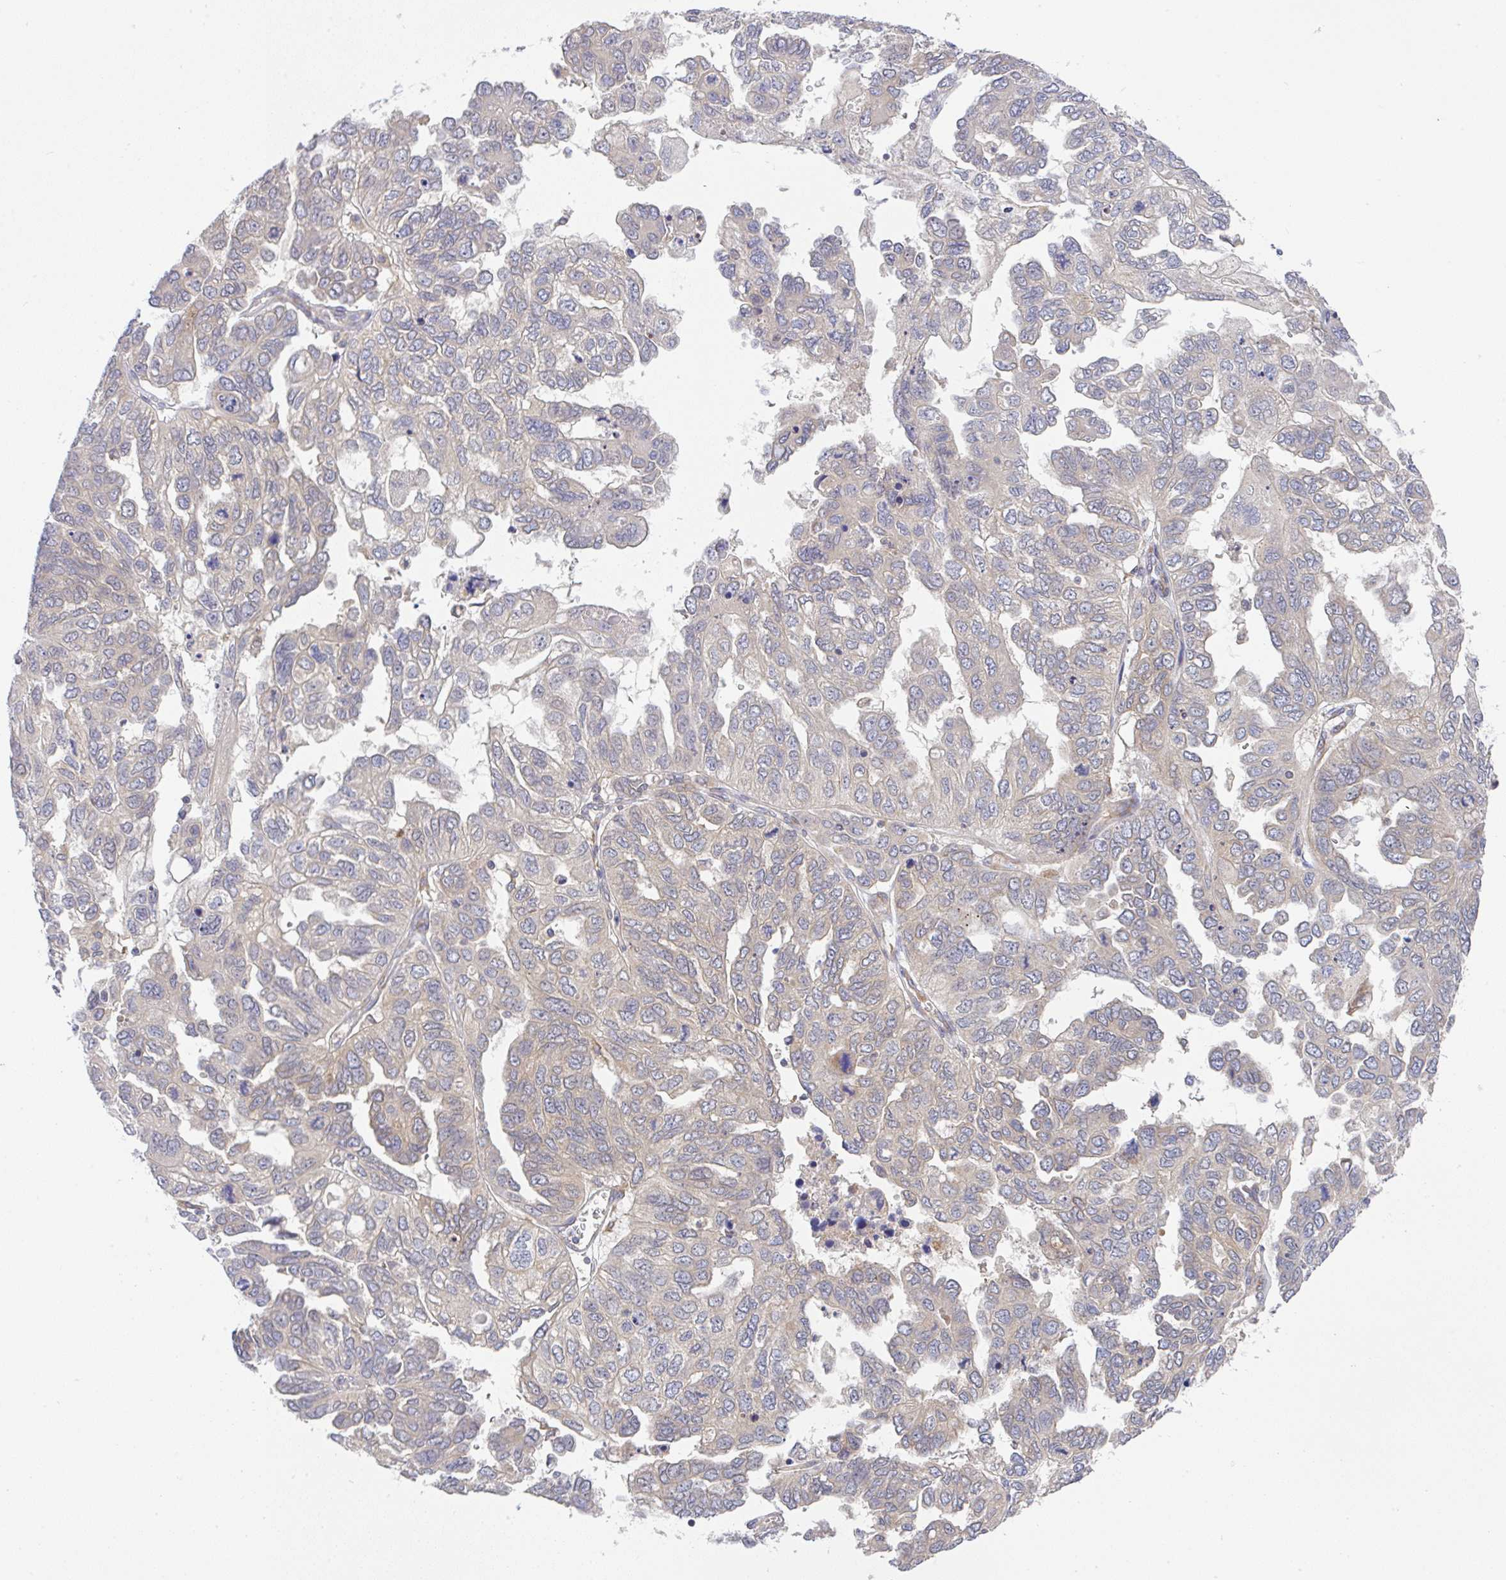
{"staining": {"intensity": "negative", "quantity": "none", "location": "none"}, "tissue": "ovarian cancer", "cell_type": "Tumor cells", "image_type": "cancer", "snomed": [{"axis": "morphology", "description": "Cystadenocarcinoma, serous, NOS"}, {"axis": "topography", "description": "Ovary"}], "caption": "This is an immunohistochemistry (IHC) photomicrograph of ovarian cancer (serous cystadenocarcinoma). There is no staining in tumor cells.", "gene": "DERL2", "patient": {"sex": "female", "age": 53}}